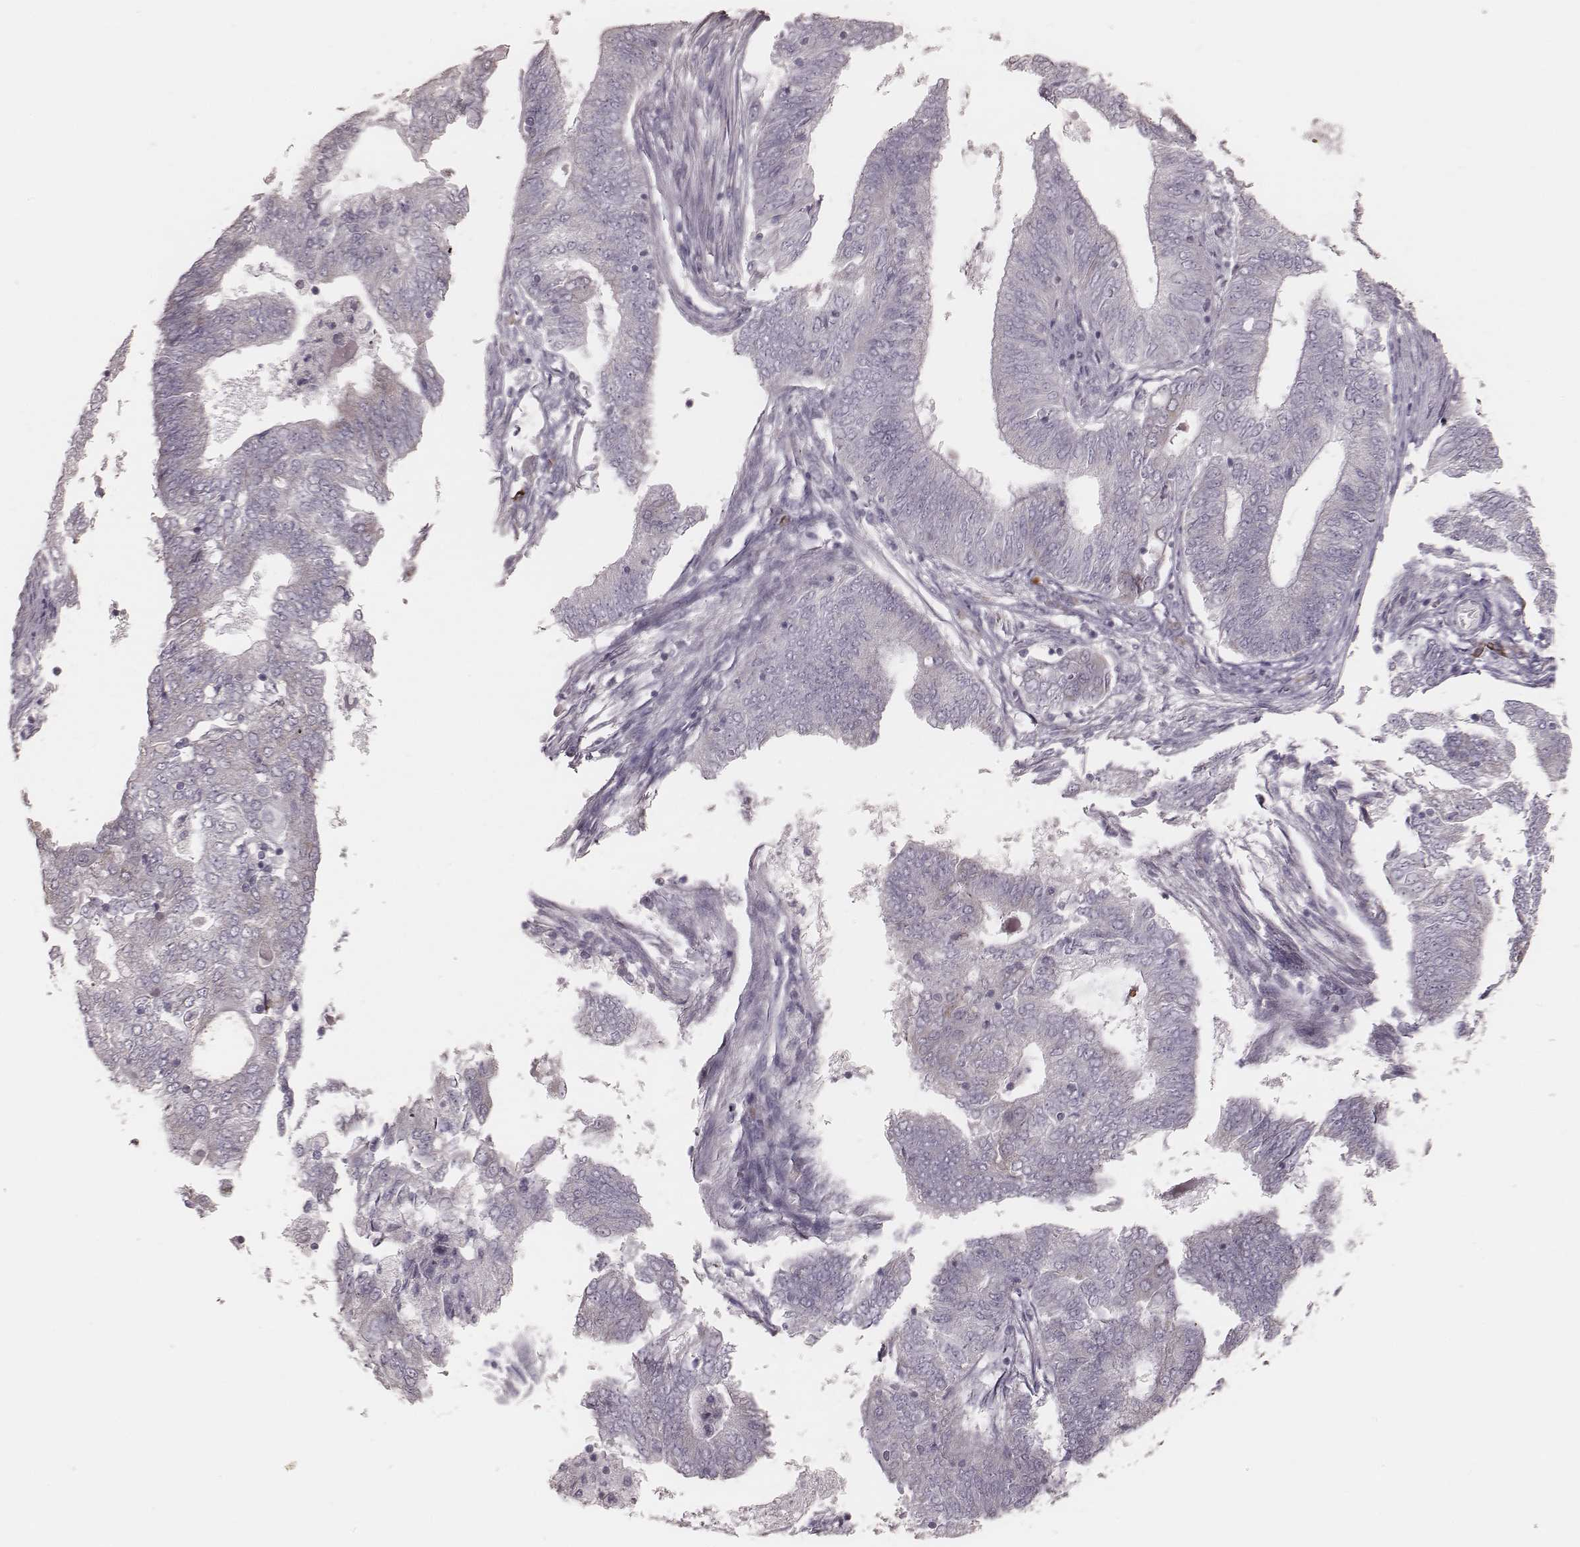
{"staining": {"intensity": "negative", "quantity": "none", "location": "none"}, "tissue": "endometrial cancer", "cell_type": "Tumor cells", "image_type": "cancer", "snomed": [{"axis": "morphology", "description": "Adenocarcinoma, NOS"}, {"axis": "topography", "description": "Endometrium"}], "caption": "Immunohistochemistry image of neoplastic tissue: endometrial cancer stained with DAB (3,3'-diaminobenzidine) reveals no significant protein staining in tumor cells.", "gene": "KIF5C", "patient": {"sex": "female", "age": 62}}